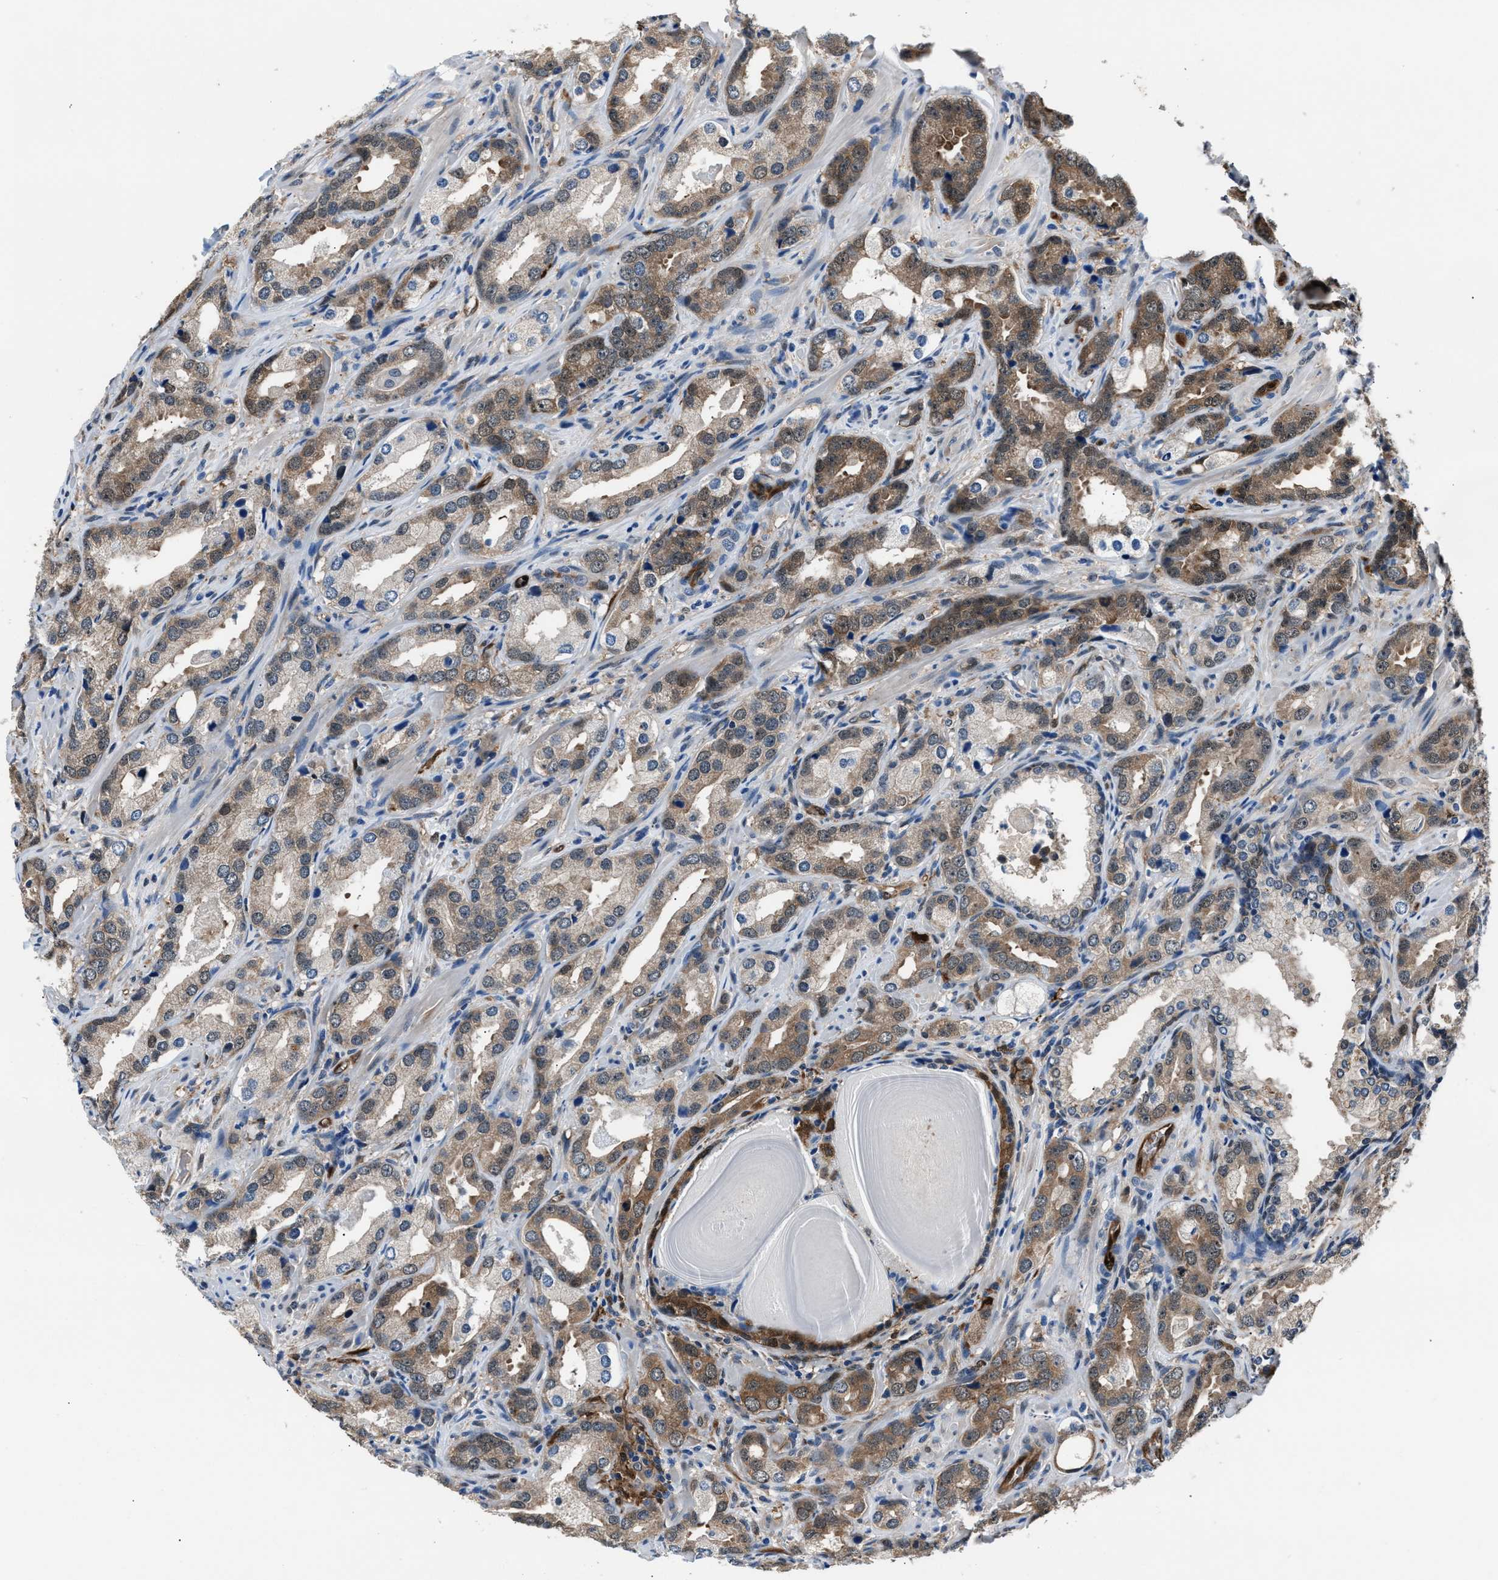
{"staining": {"intensity": "moderate", "quantity": "<25%", "location": "cytoplasmic/membranous"}, "tissue": "prostate cancer", "cell_type": "Tumor cells", "image_type": "cancer", "snomed": [{"axis": "morphology", "description": "Adenocarcinoma, High grade"}, {"axis": "topography", "description": "Prostate"}], "caption": "A histopathology image showing moderate cytoplasmic/membranous expression in about <25% of tumor cells in prostate cancer, as visualized by brown immunohistochemical staining.", "gene": "PPA1", "patient": {"sex": "male", "age": 63}}